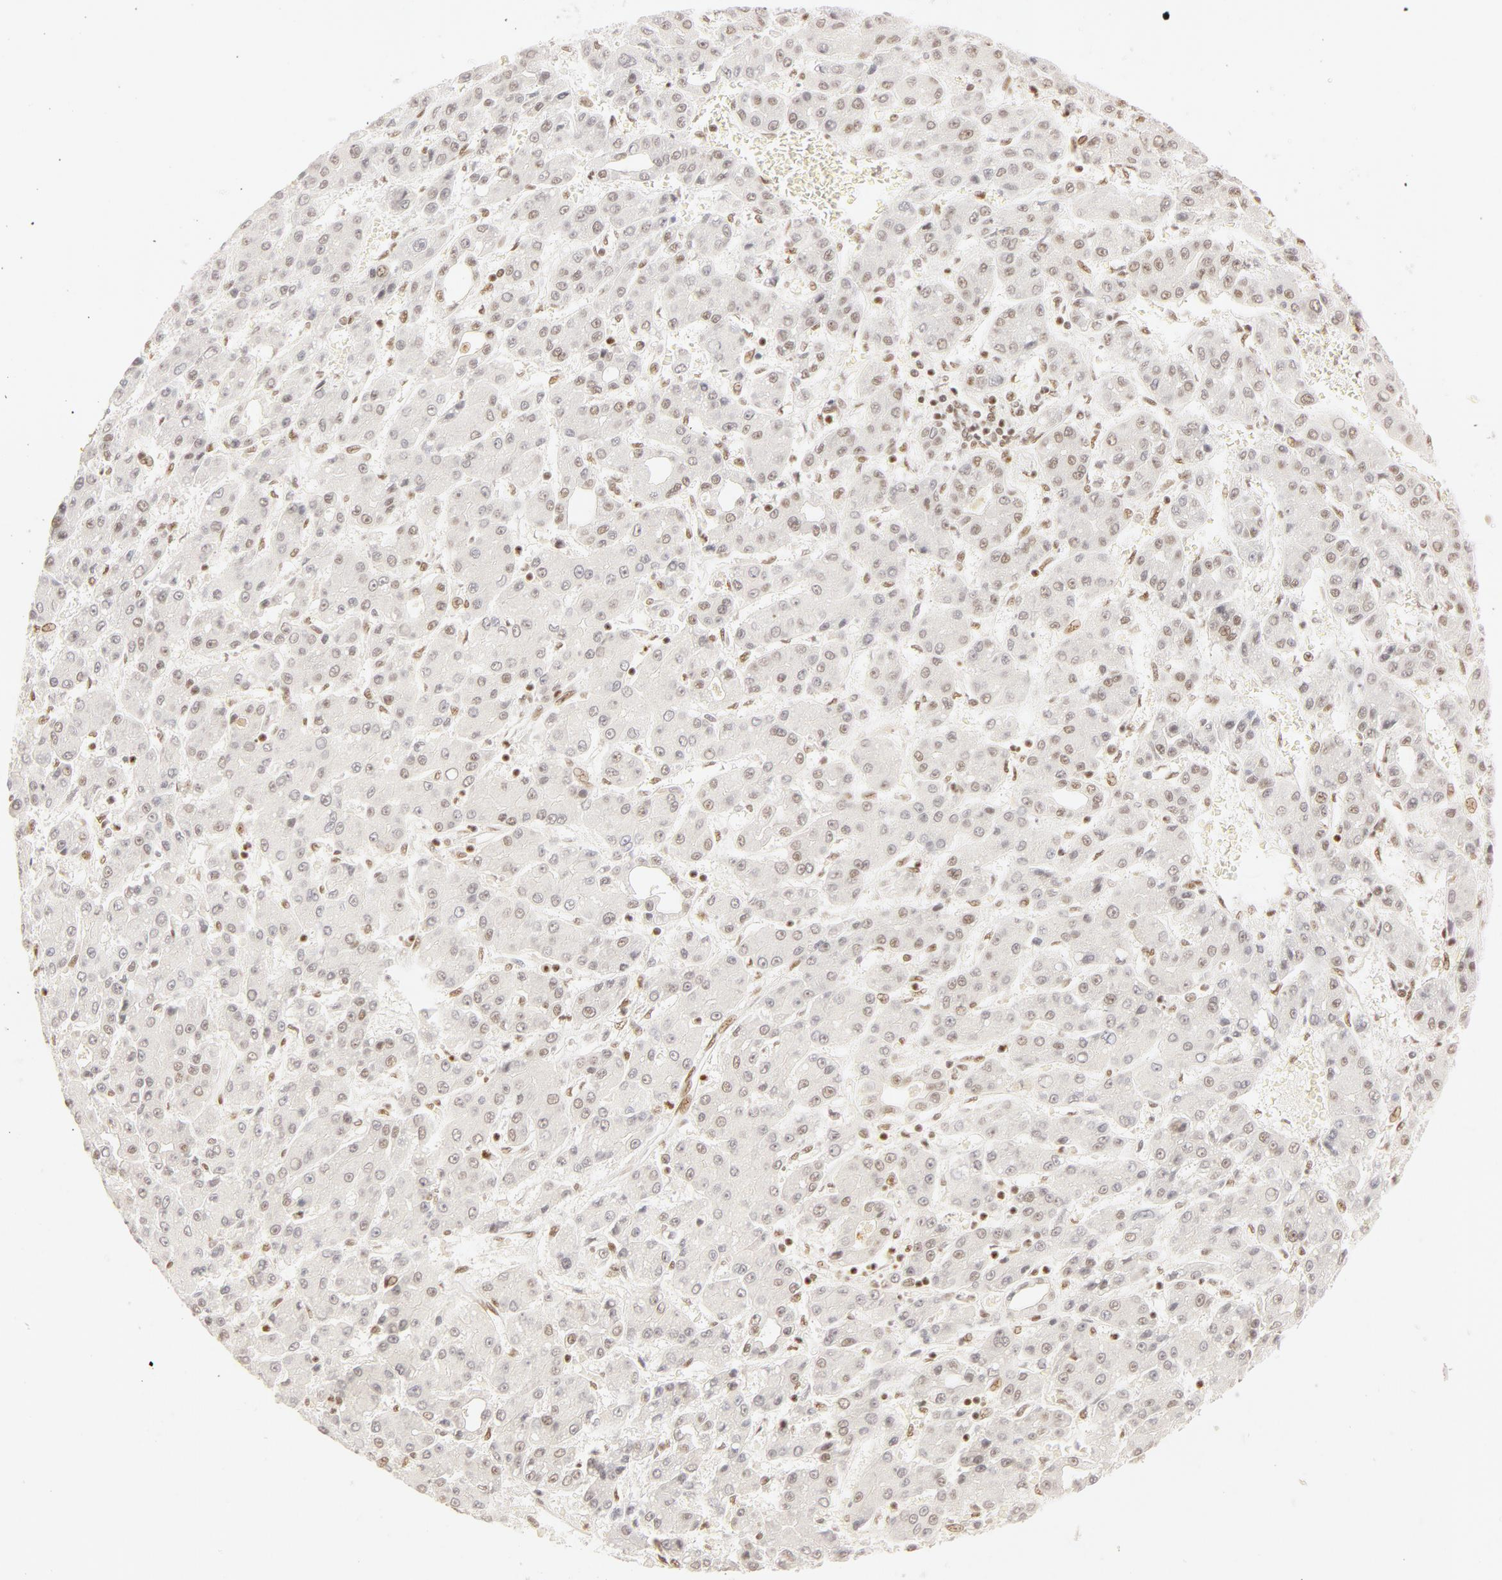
{"staining": {"intensity": "weak", "quantity": "<25%", "location": "nuclear"}, "tissue": "liver cancer", "cell_type": "Tumor cells", "image_type": "cancer", "snomed": [{"axis": "morphology", "description": "Carcinoma, Hepatocellular, NOS"}, {"axis": "topography", "description": "Liver"}], "caption": "A high-resolution micrograph shows immunohistochemistry staining of liver cancer, which reveals no significant positivity in tumor cells. The staining is performed using DAB brown chromogen with nuclei counter-stained in using hematoxylin.", "gene": "RBM39", "patient": {"sex": "male", "age": 69}}